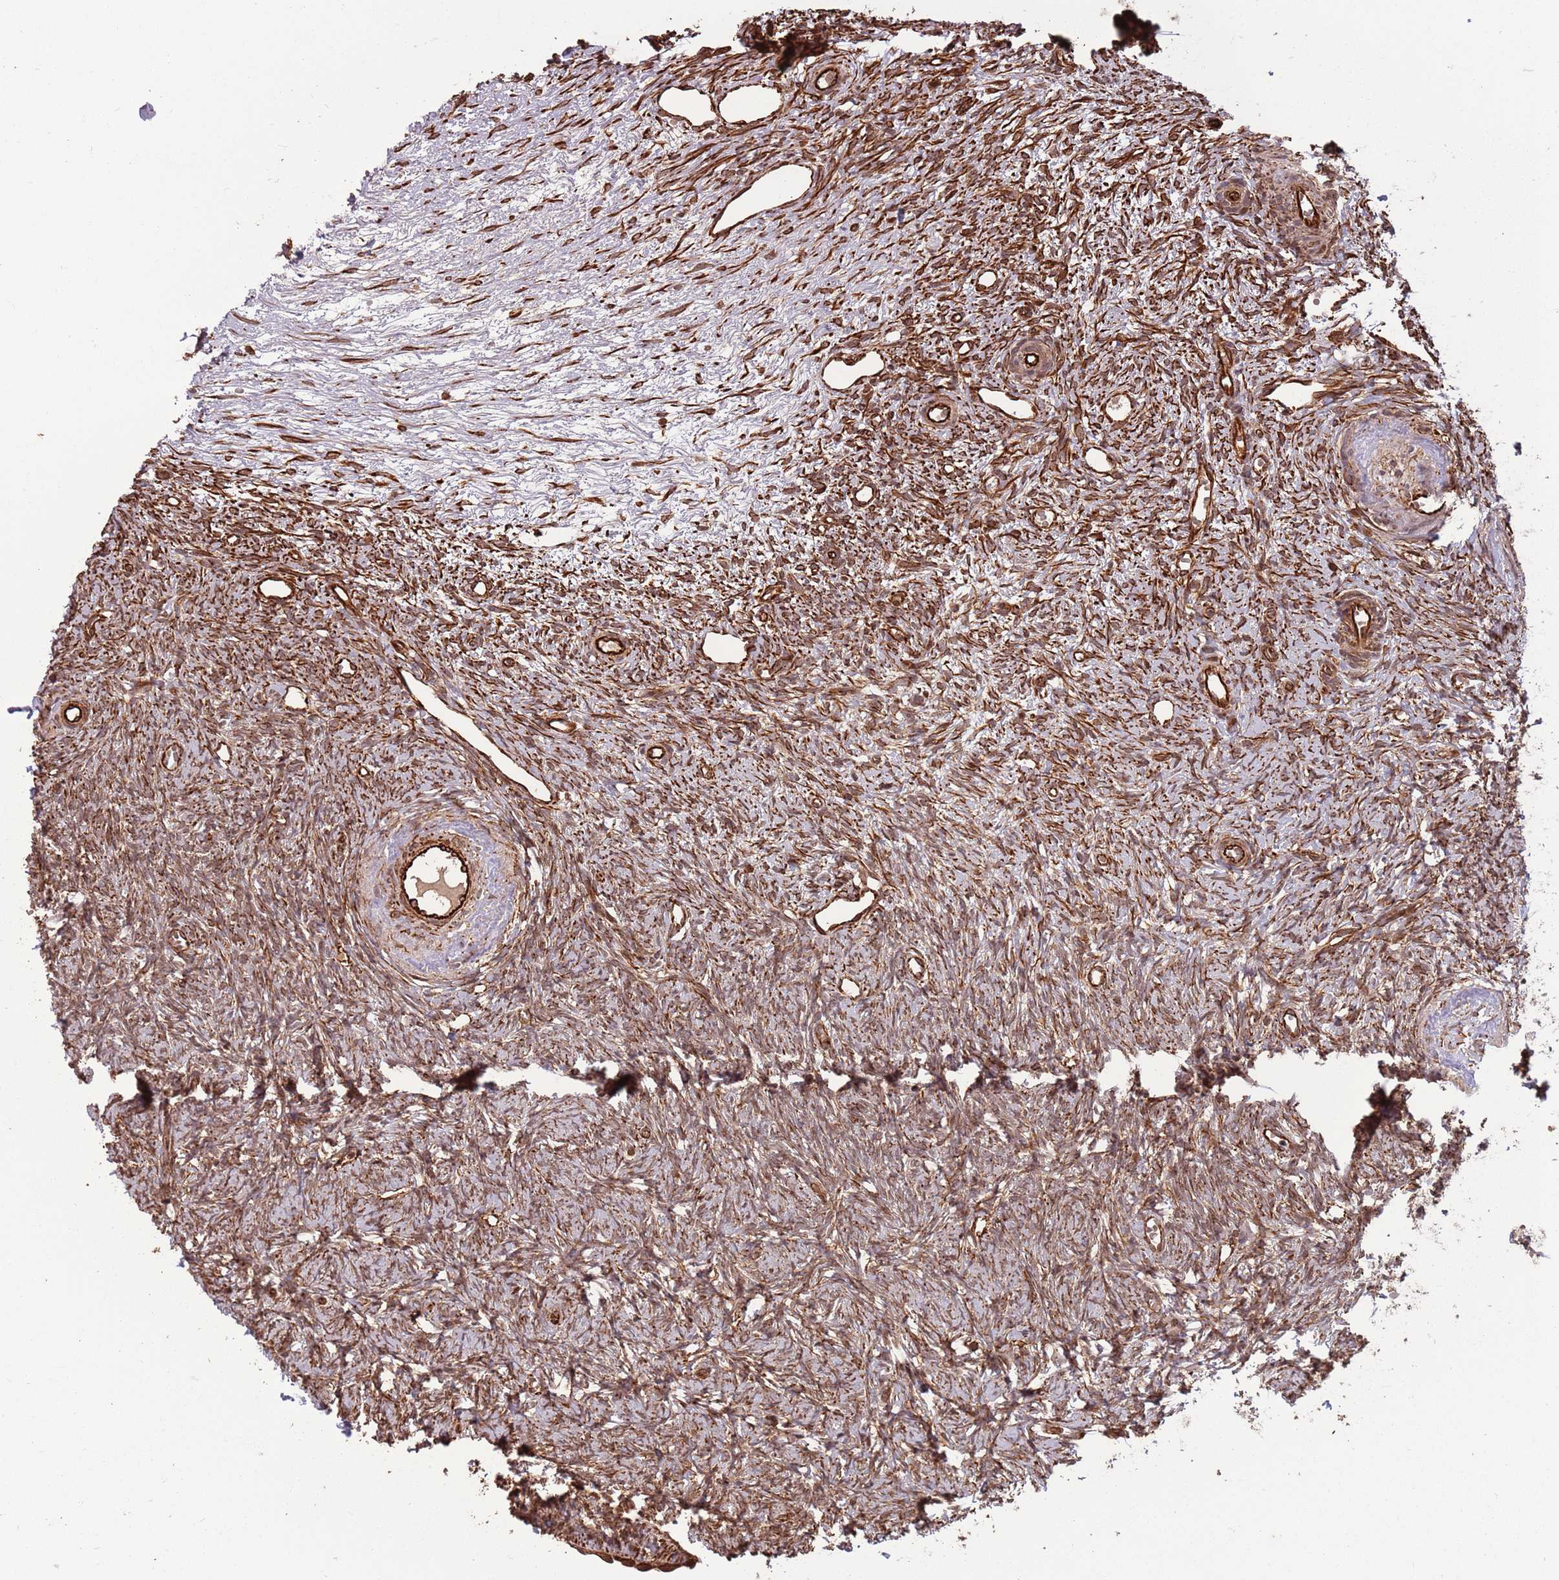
{"staining": {"intensity": "moderate", "quantity": ">75%", "location": "cytoplasmic/membranous,nuclear"}, "tissue": "ovary", "cell_type": "Ovarian stroma cells", "image_type": "normal", "snomed": [{"axis": "morphology", "description": "Normal tissue, NOS"}, {"axis": "topography", "description": "Ovary"}], "caption": "A high-resolution image shows IHC staining of benign ovary, which demonstrates moderate cytoplasmic/membranous,nuclear expression in about >75% of ovarian stroma cells. The protein of interest is shown in brown color, while the nuclei are stained blue.", "gene": "ADAMTS3", "patient": {"sex": "female", "age": 51}}